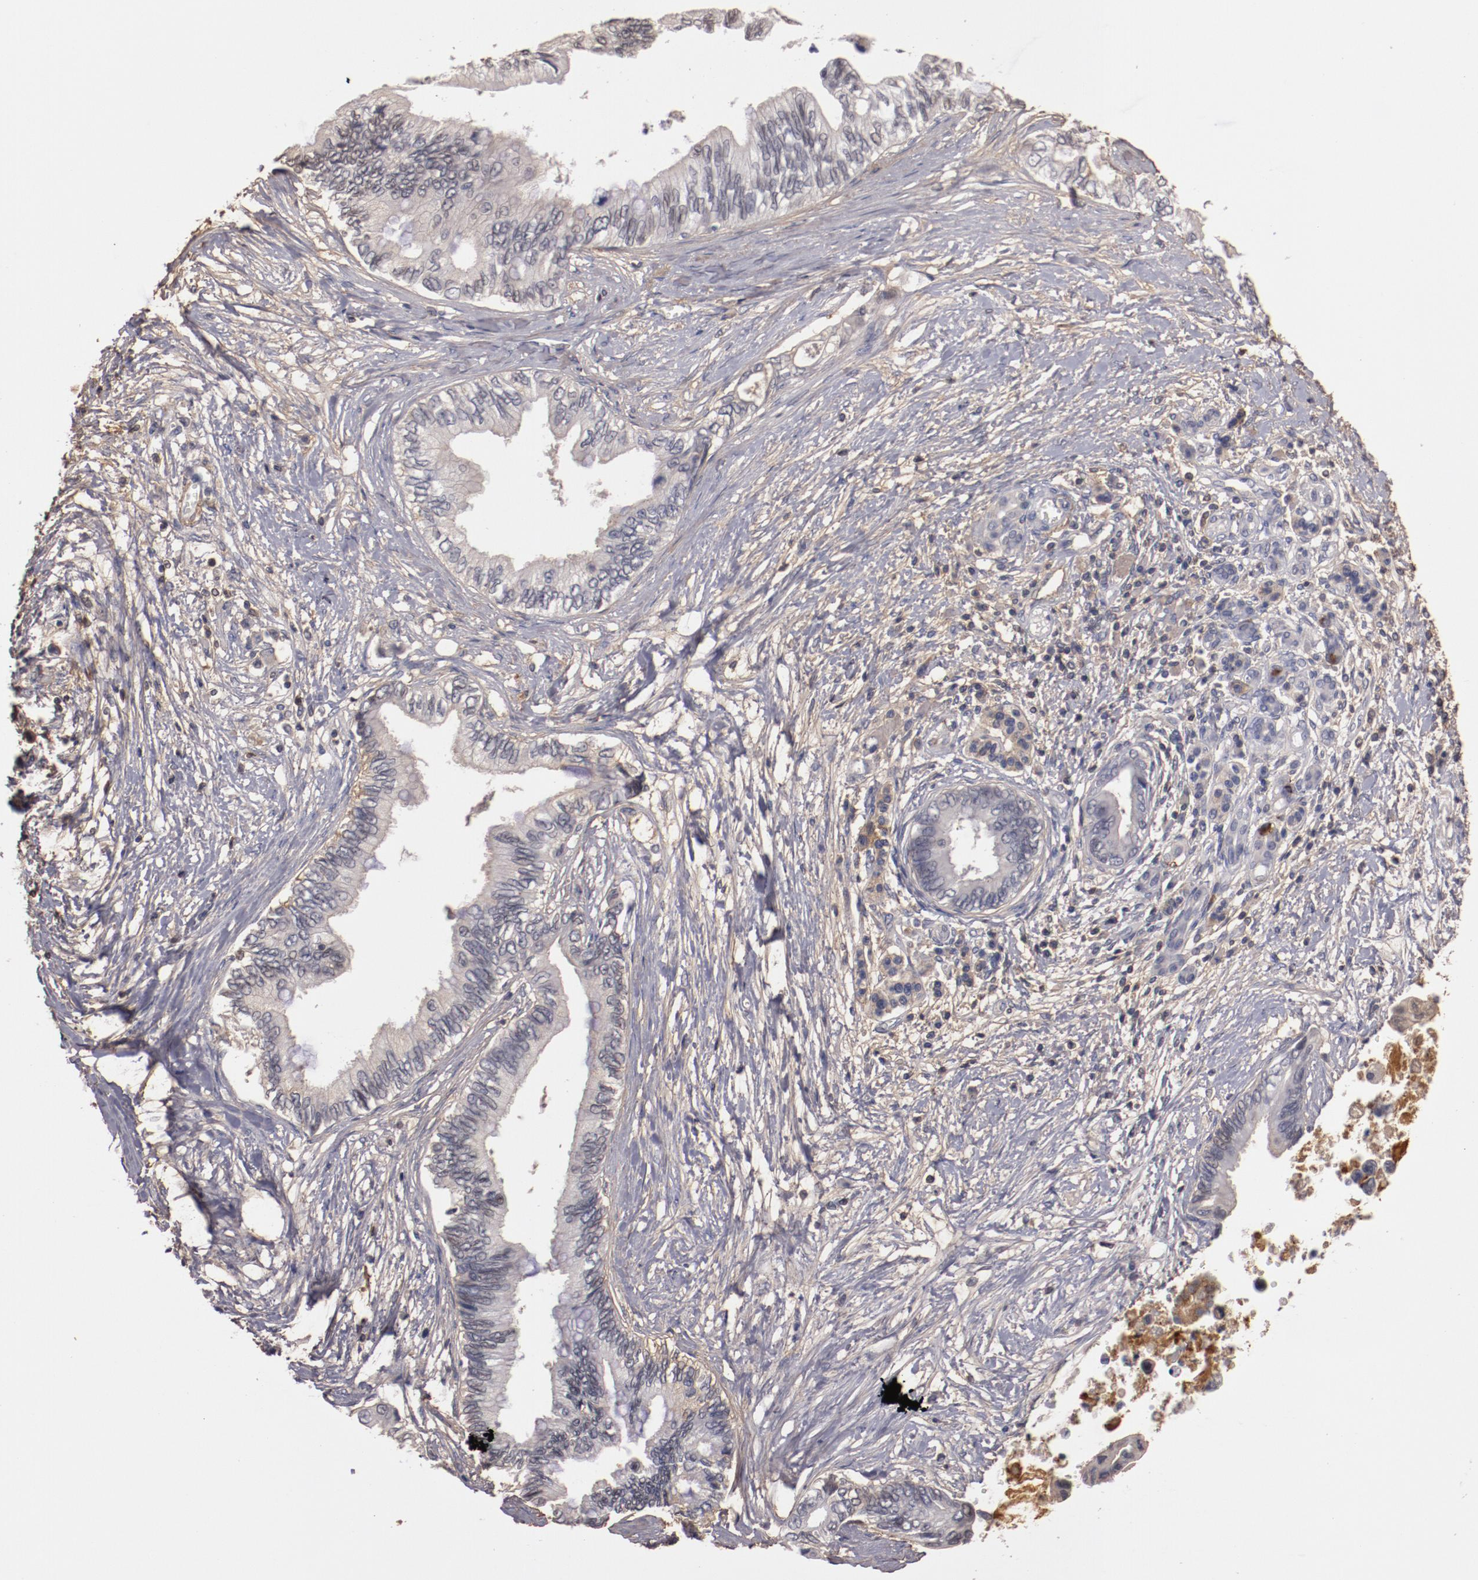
{"staining": {"intensity": "negative", "quantity": "none", "location": "none"}, "tissue": "pancreatic cancer", "cell_type": "Tumor cells", "image_type": "cancer", "snomed": [{"axis": "morphology", "description": "Adenocarcinoma, NOS"}, {"axis": "topography", "description": "Pancreas"}], "caption": "Immunohistochemistry of pancreatic cancer (adenocarcinoma) shows no positivity in tumor cells.", "gene": "MBL2", "patient": {"sex": "female", "age": 66}}